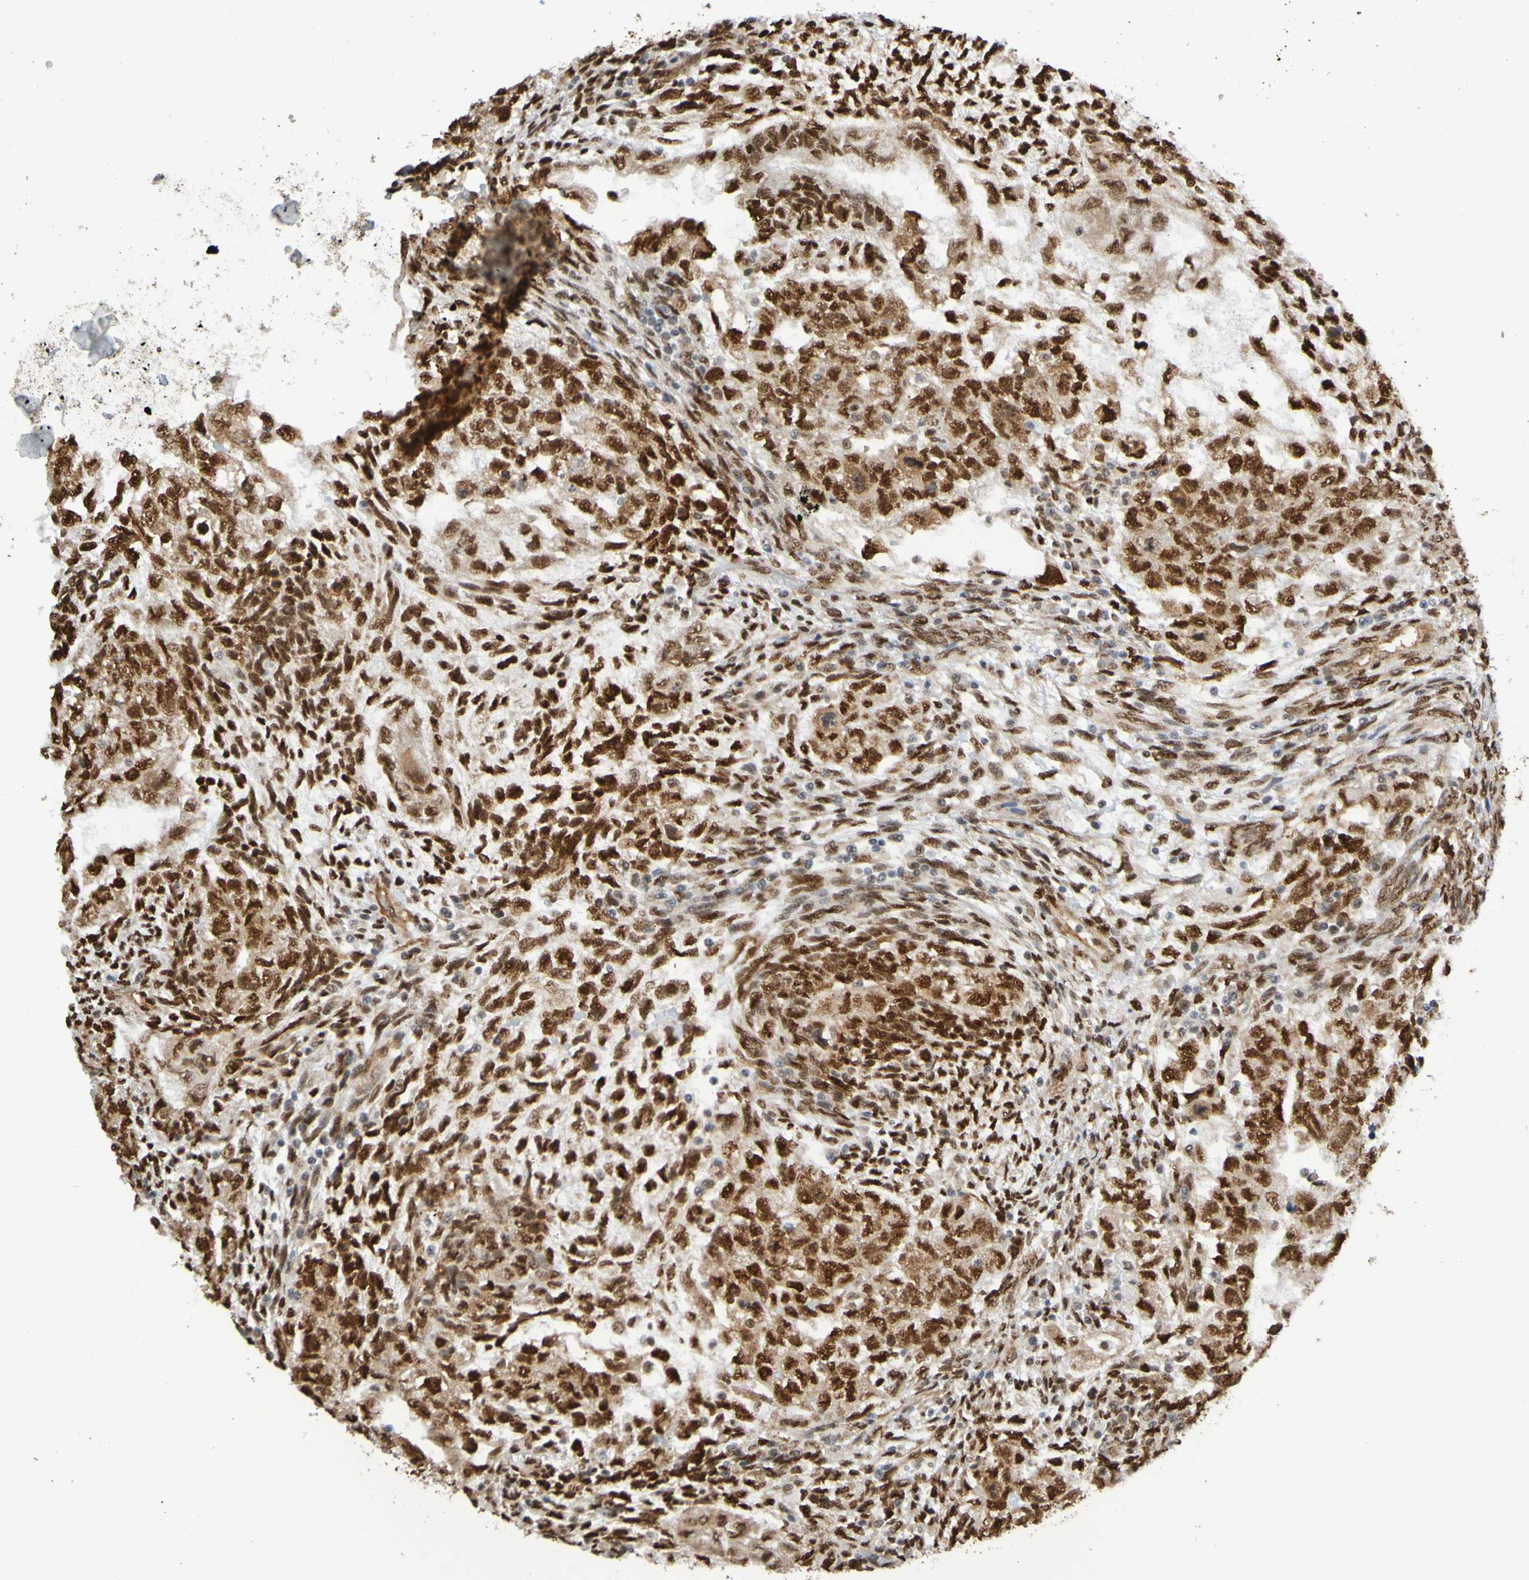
{"staining": {"intensity": "strong", "quantity": ">75%", "location": "nuclear"}, "tissue": "testis cancer", "cell_type": "Tumor cells", "image_type": "cancer", "snomed": [{"axis": "morphology", "description": "Normal tissue, NOS"}, {"axis": "morphology", "description": "Carcinoma, Embryonal, NOS"}, {"axis": "topography", "description": "Testis"}], "caption": "Approximately >75% of tumor cells in human embryonal carcinoma (testis) display strong nuclear protein expression as visualized by brown immunohistochemical staining.", "gene": "HDAC2", "patient": {"sex": "male", "age": 36}}